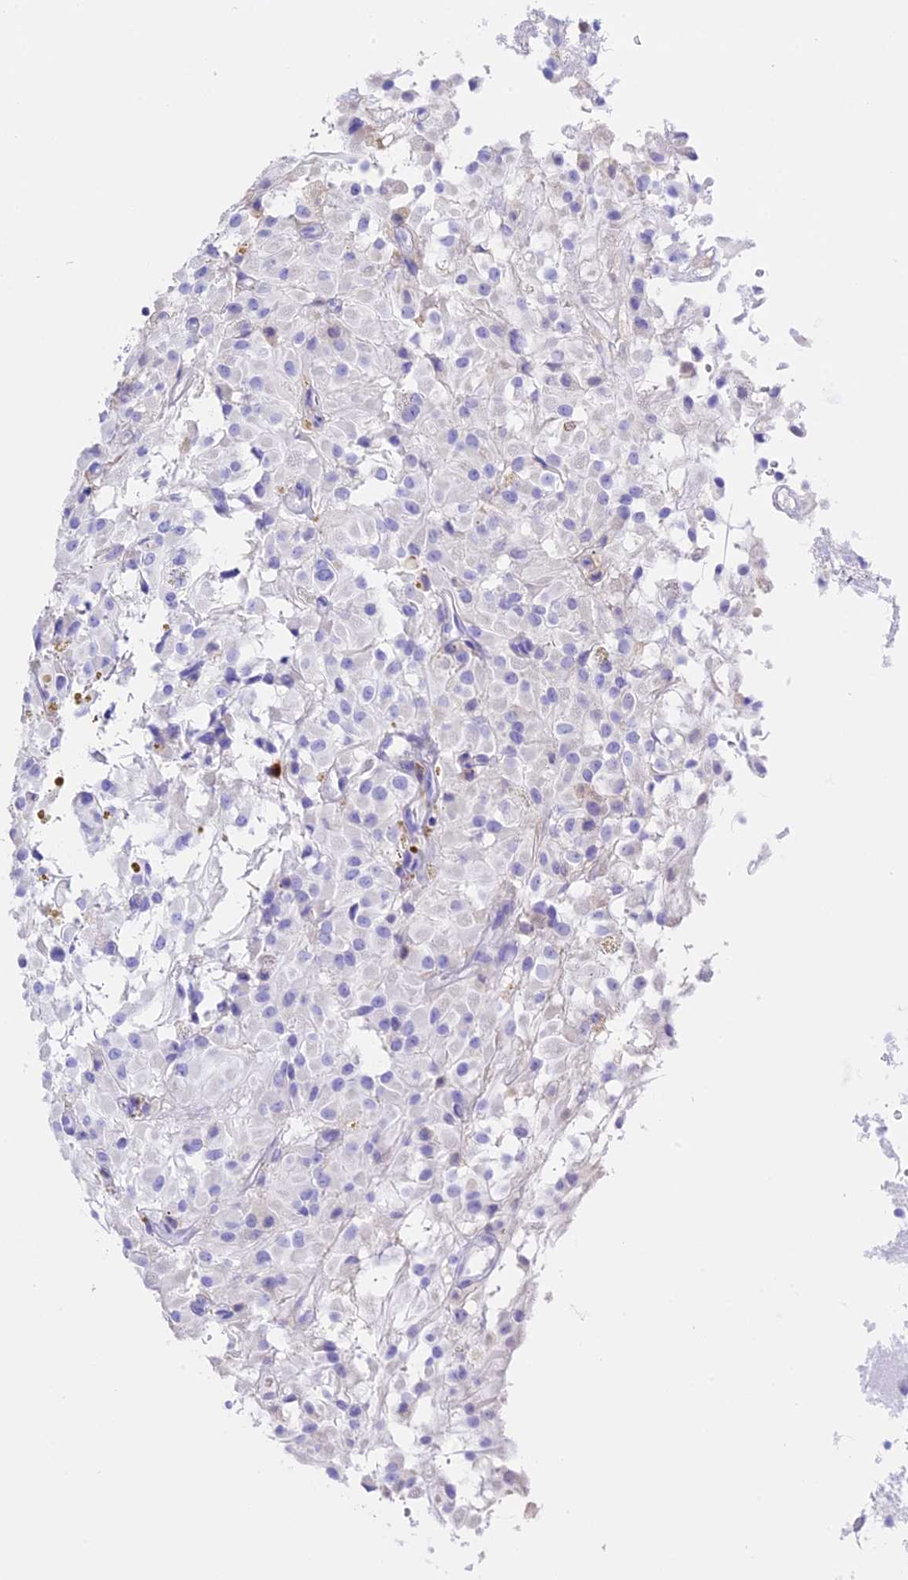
{"staining": {"intensity": "negative", "quantity": "none", "location": "none"}, "tissue": "glioma", "cell_type": "Tumor cells", "image_type": "cancer", "snomed": [{"axis": "morphology", "description": "Glioma, malignant, High grade"}, {"axis": "topography", "description": "Brain"}], "caption": "IHC of human high-grade glioma (malignant) demonstrates no positivity in tumor cells.", "gene": "CLC", "patient": {"sex": "female", "age": 59}}